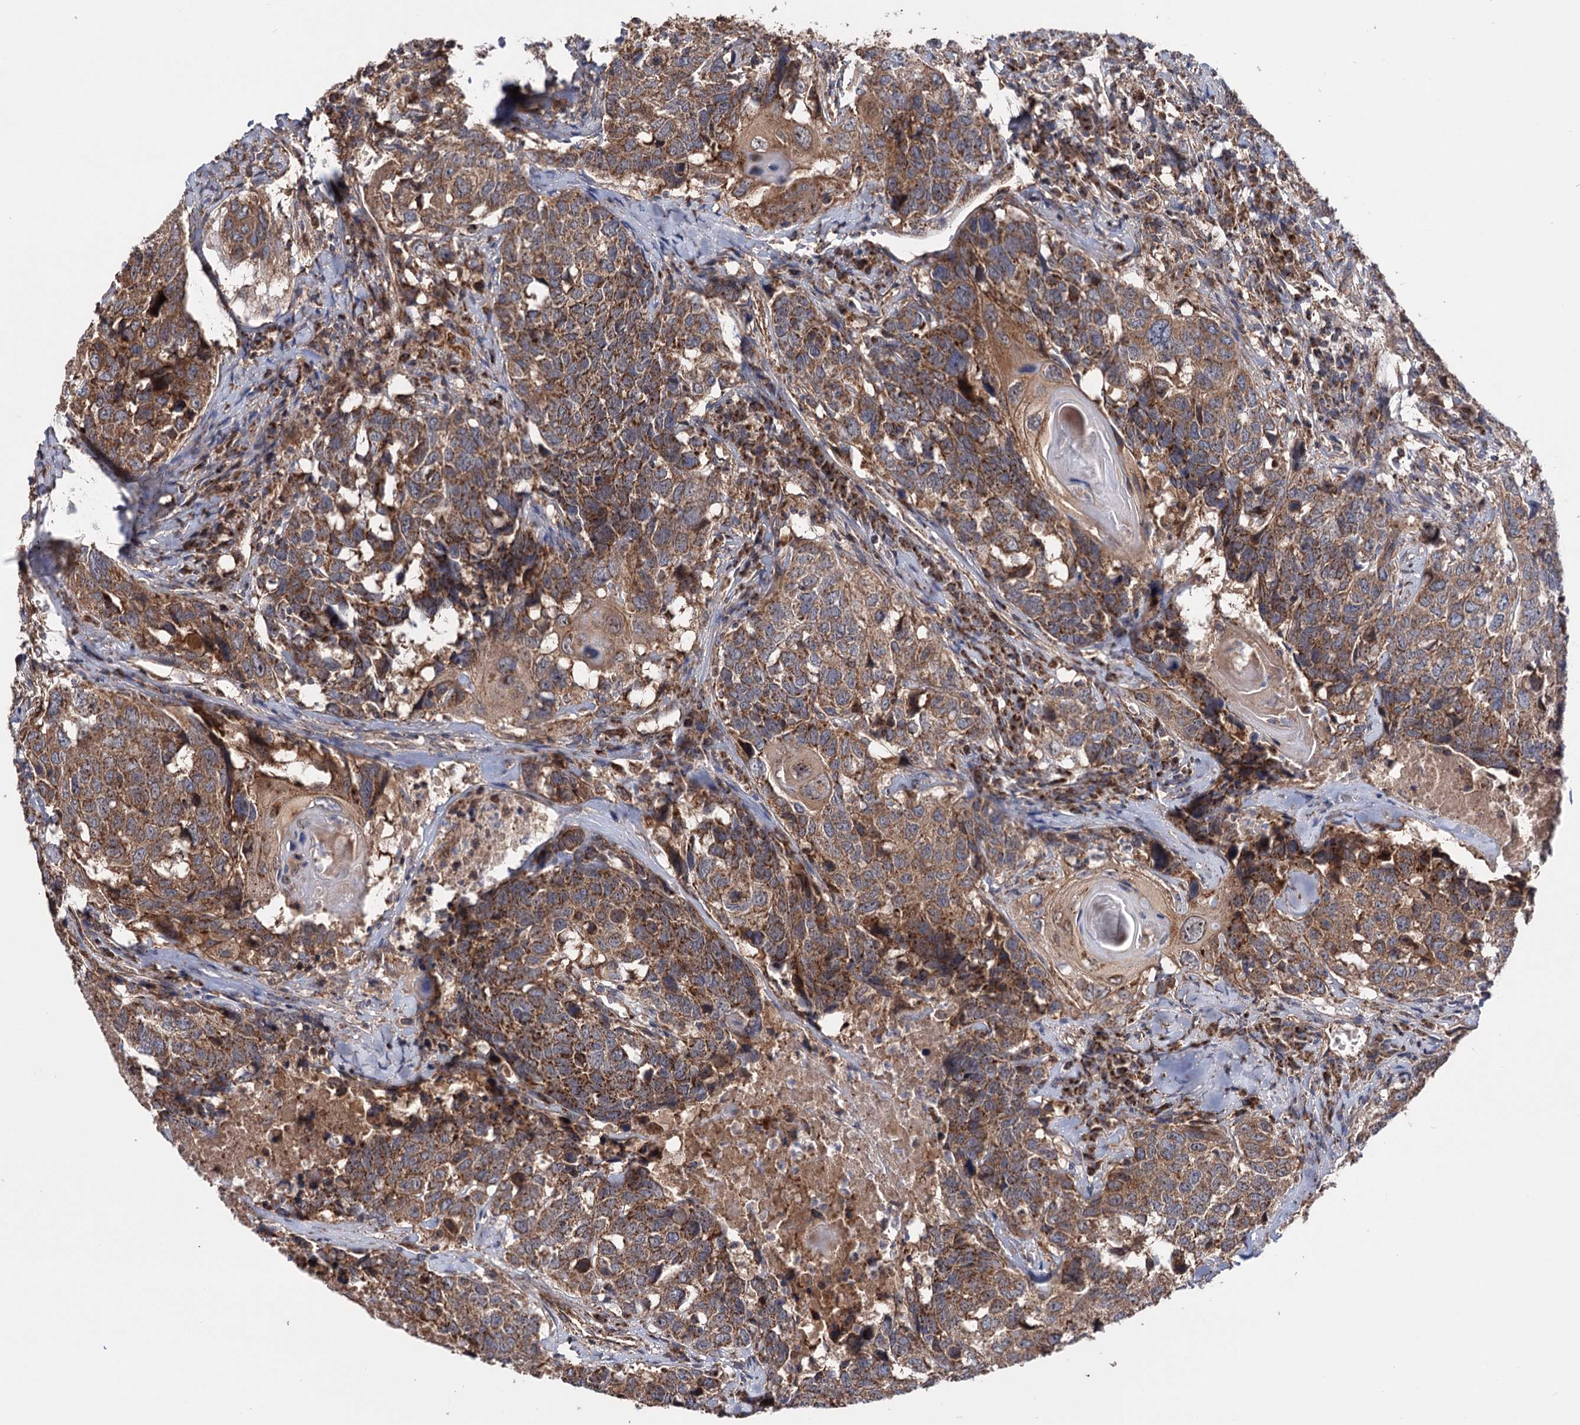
{"staining": {"intensity": "moderate", "quantity": ">75%", "location": "cytoplasmic/membranous"}, "tissue": "head and neck cancer", "cell_type": "Tumor cells", "image_type": "cancer", "snomed": [{"axis": "morphology", "description": "Squamous cell carcinoma, NOS"}, {"axis": "topography", "description": "Head-Neck"}], "caption": "Protein analysis of head and neck cancer (squamous cell carcinoma) tissue shows moderate cytoplasmic/membranous expression in about >75% of tumor cells.", "gene": "SUCLA2", "patient": {"sex": "male", "age": 66}}